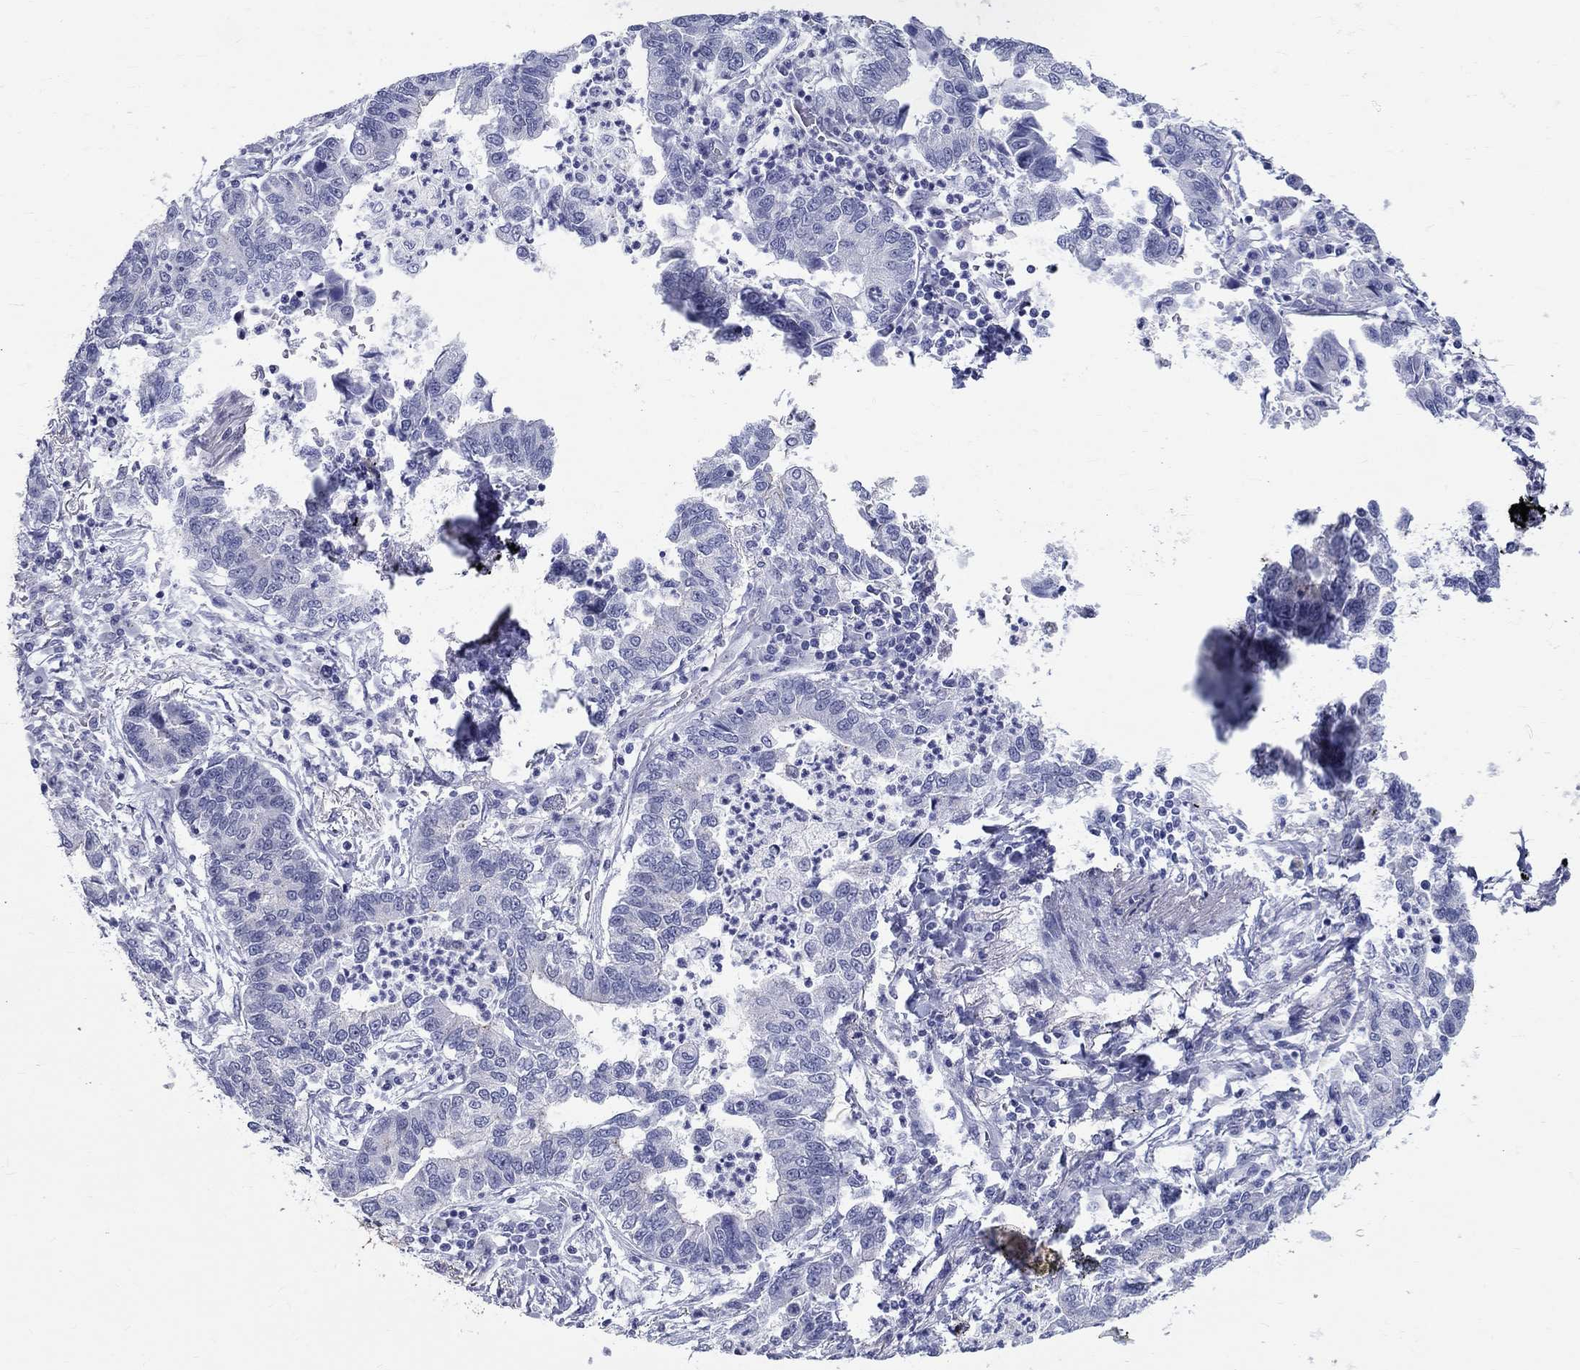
{"staining": {"intensity": "negative", "quantity": "none", "location": "none"}, "tissue": "lung cancer", "cell_type": "Tumor cells", "image_type": "cancer", "snomed": [{"axis": "morphology", "description": "Adenocarcinoma, NOS"}, {"axis": "topography", "description": "Lung"}], "caption": "There is no significant staining in tumor cells of lung adenocarcinoma. (Immunohistochemistry (ihc), brightfield microscopy, high magnification).", "gene": "CEP43", "patient": {"sex": "female", "age": 57}}